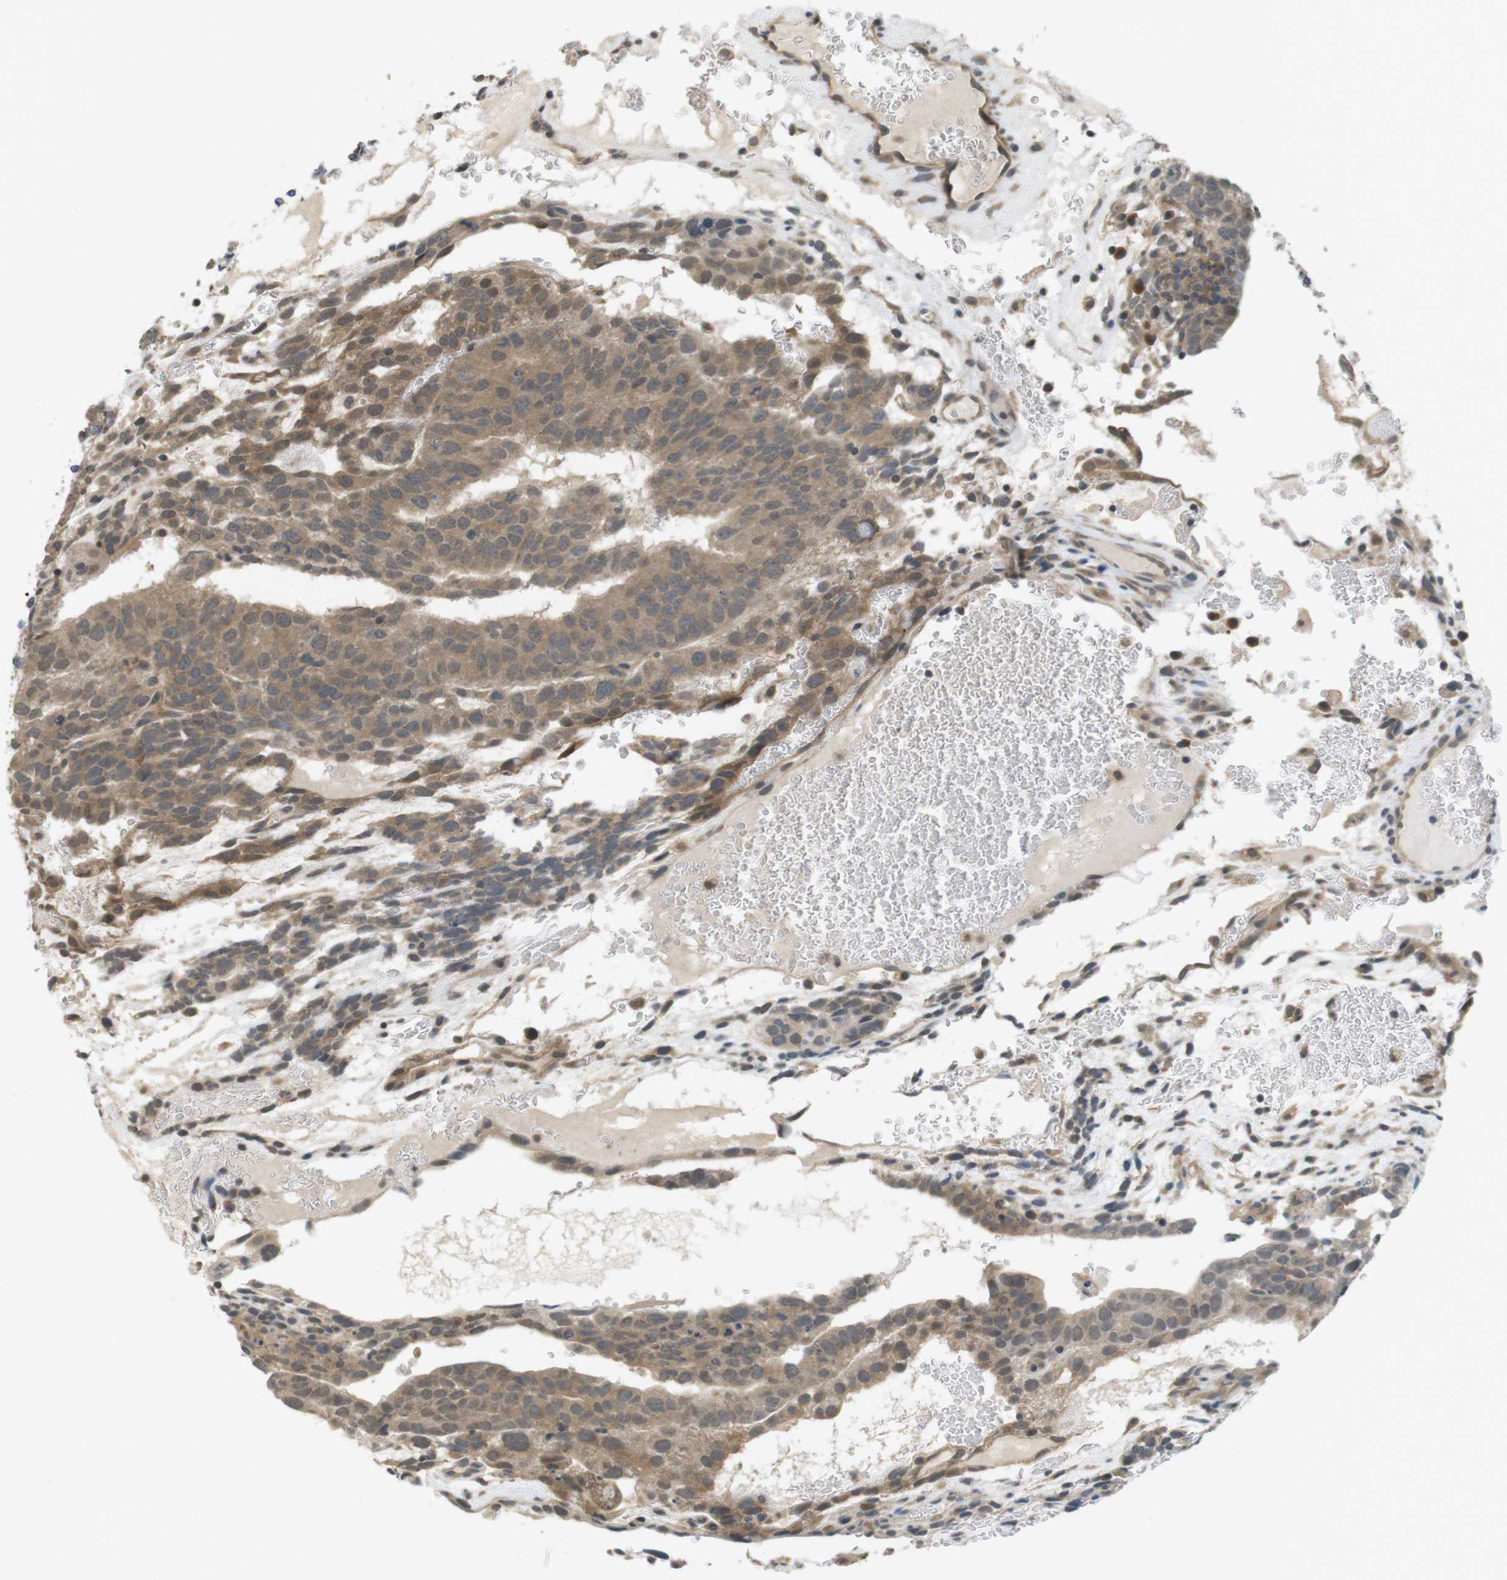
{"staining": {"intensity": "moderate", "quantity": ">75%", "location": "cytoplasmic/membranous"}, "tissue": "testis cancer", "cell_type": "Tumor cells", "image_type": "cancer", "snomed": [{"axis": "morphology", "description": "Seminoma, NOS"}, {"axis": "morphology", "description": "Carcinoma, Embryonal, NOS"}, {"axis": "topography", "description": "Testis"}], "caption": "High-power microscopy captured an immunohistochemistry (IHC) photomicrograph of embryonal carcinoma (testis), revealing moderate cytoplasmic/membranous staining in approximately >75% of tumor cells. (DAB (3,3'-diaminobenzidine) IHC with brightfield microscopy, high magnification).", "gene": "RNF130", "patient": {"sex": "male", "age": 52}}